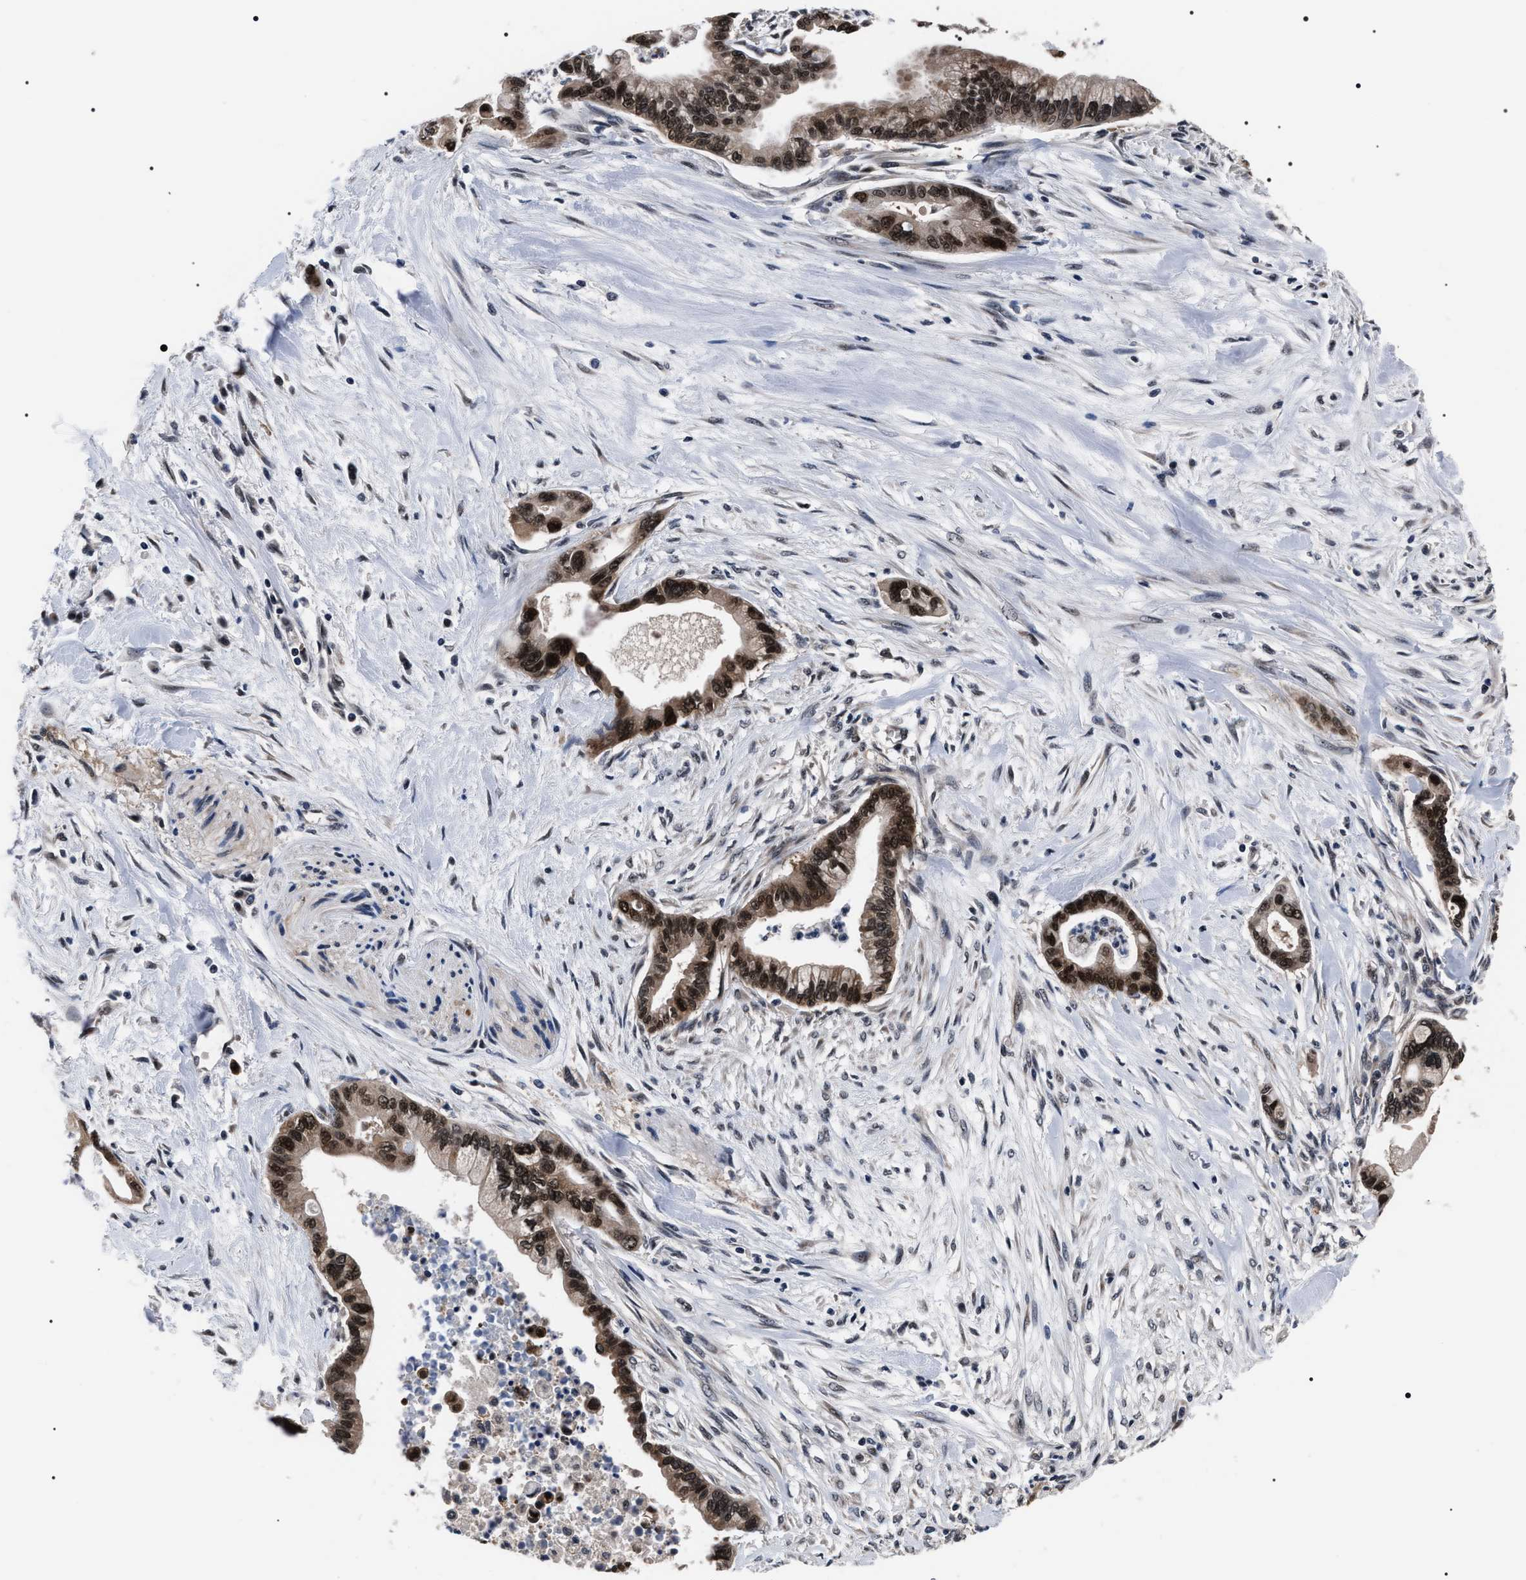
{"staining": {"intensity": "strong", "quantity": ">75%", "location": "cytoplasmic/membranous,nuclear"}, "tissue": "pancreatic cancer", "cell_type": "Tumor cells", "image_type": "cancer", "snomed": [{"axis": "morphology", "description": "Adenocarcinoma, NOS"}, {"axis": "topography", "description": "Pancreas"}], "caption": "High-power microscopy captured an immunohistochemistry (IHC) histopathology image of adenocarcinoma (pancreatic), revealing strong cytoplasmic/membranous and nuclear staining in approximately >75% of tumor cells. The protein of interest is stained brown, and the nuclei are stained in blue (DAB (3,3'-diaminobenzidine) IHC with brightfield microscopy, high magnification).", "gene": "CSNK2A1", "patient": {"sex": "male", "age": 70}}